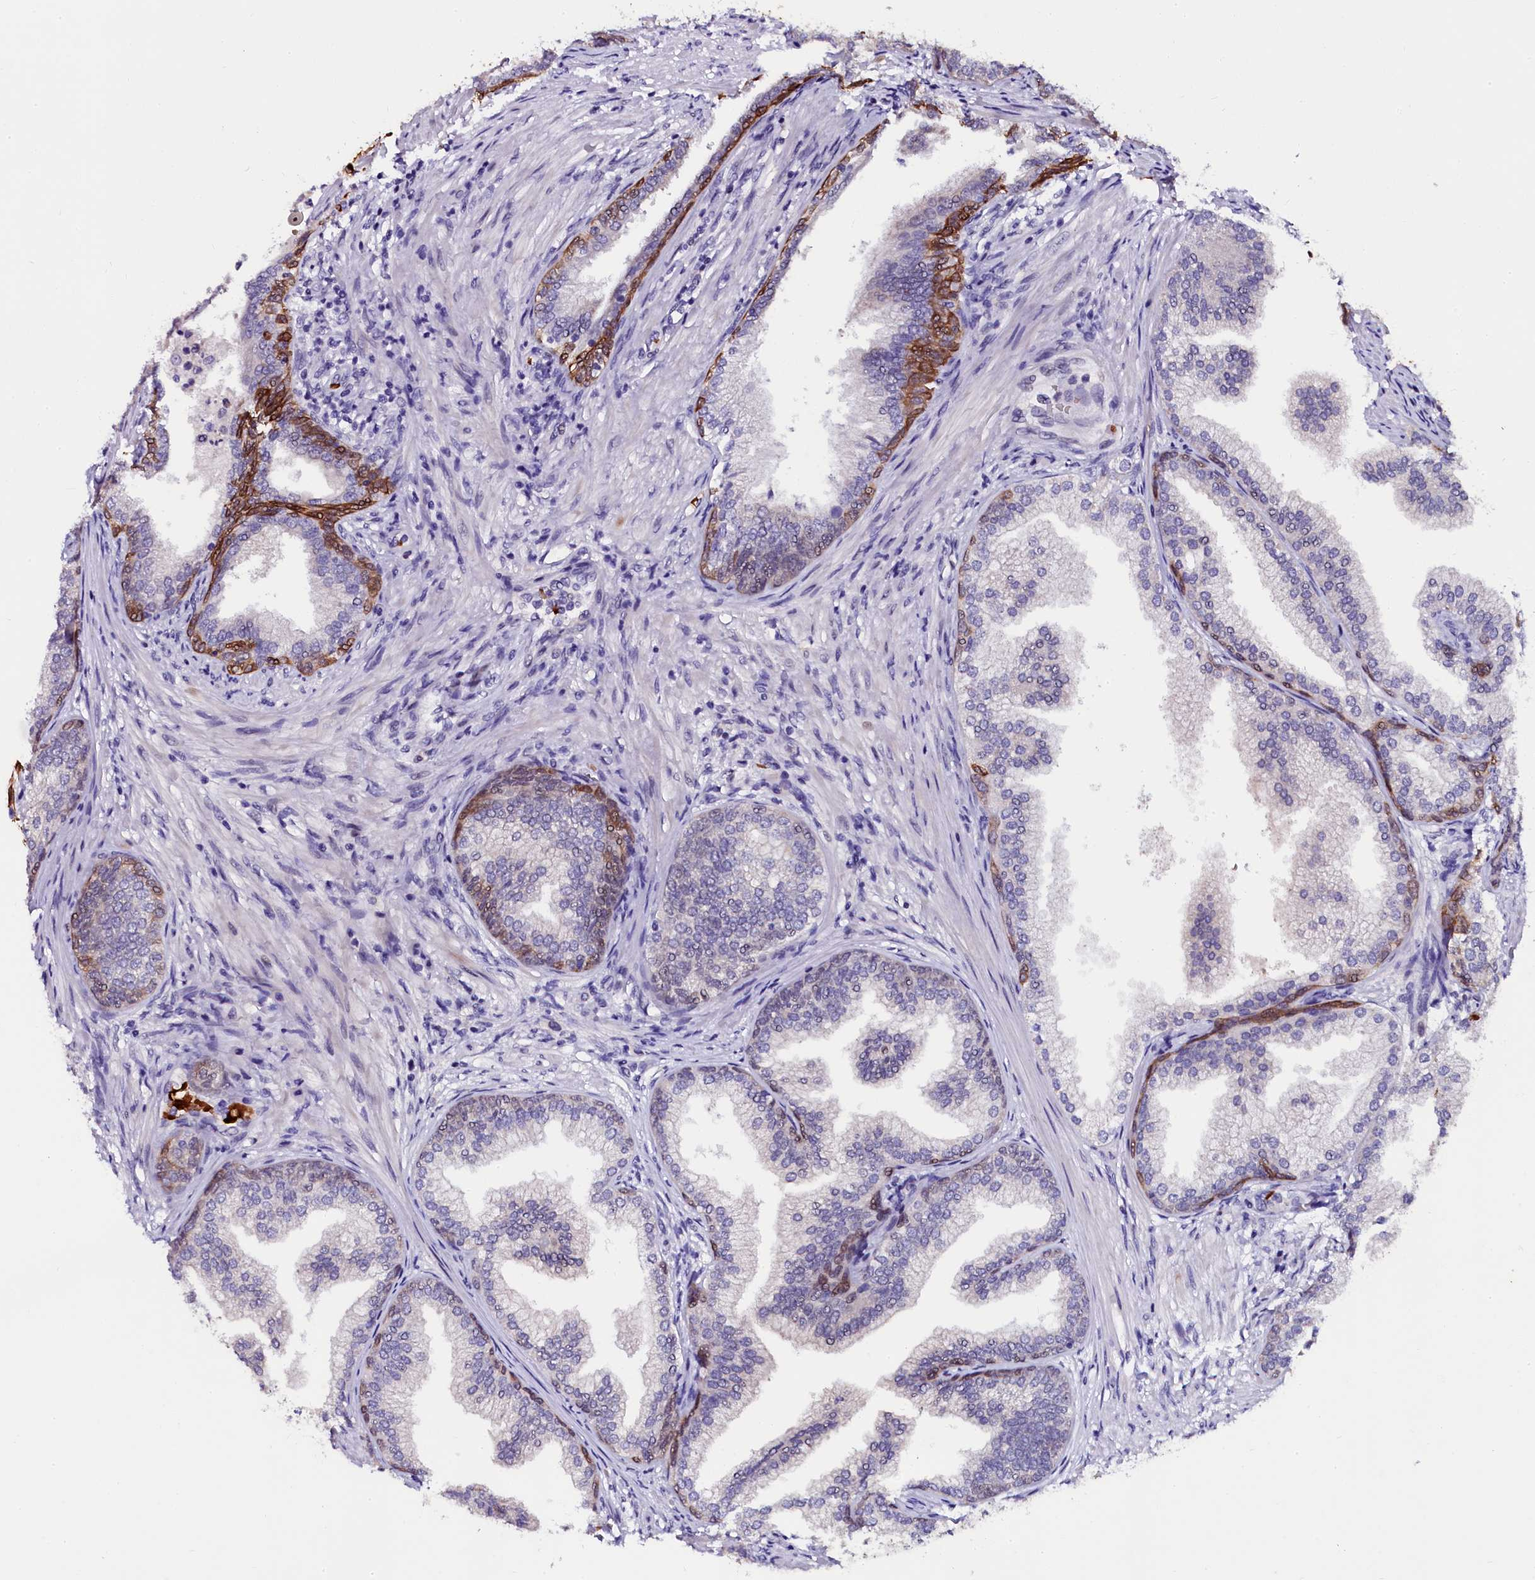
{"staining": {"intensity": "strong", "quantity": "<25%", "location": "cytoplasmic/membranous"}, "tissue": "prostate", "cell_type": "Glandular cells", "image_type": "normal", "snomed": [{"axis": "morphology", "description": "Normal tissue, NOS"}, {"axis": "topography", "description": "Prostate"}], "caption": "Approximately <25% of glandular cells in unremarkable human prostate reveal strong cytoplasmic/membranous protein positivity as visualized by brown immunohistochemical staining.", "gene": "CTDSPL2", "patient": {"sex": "male", "age": 76}}